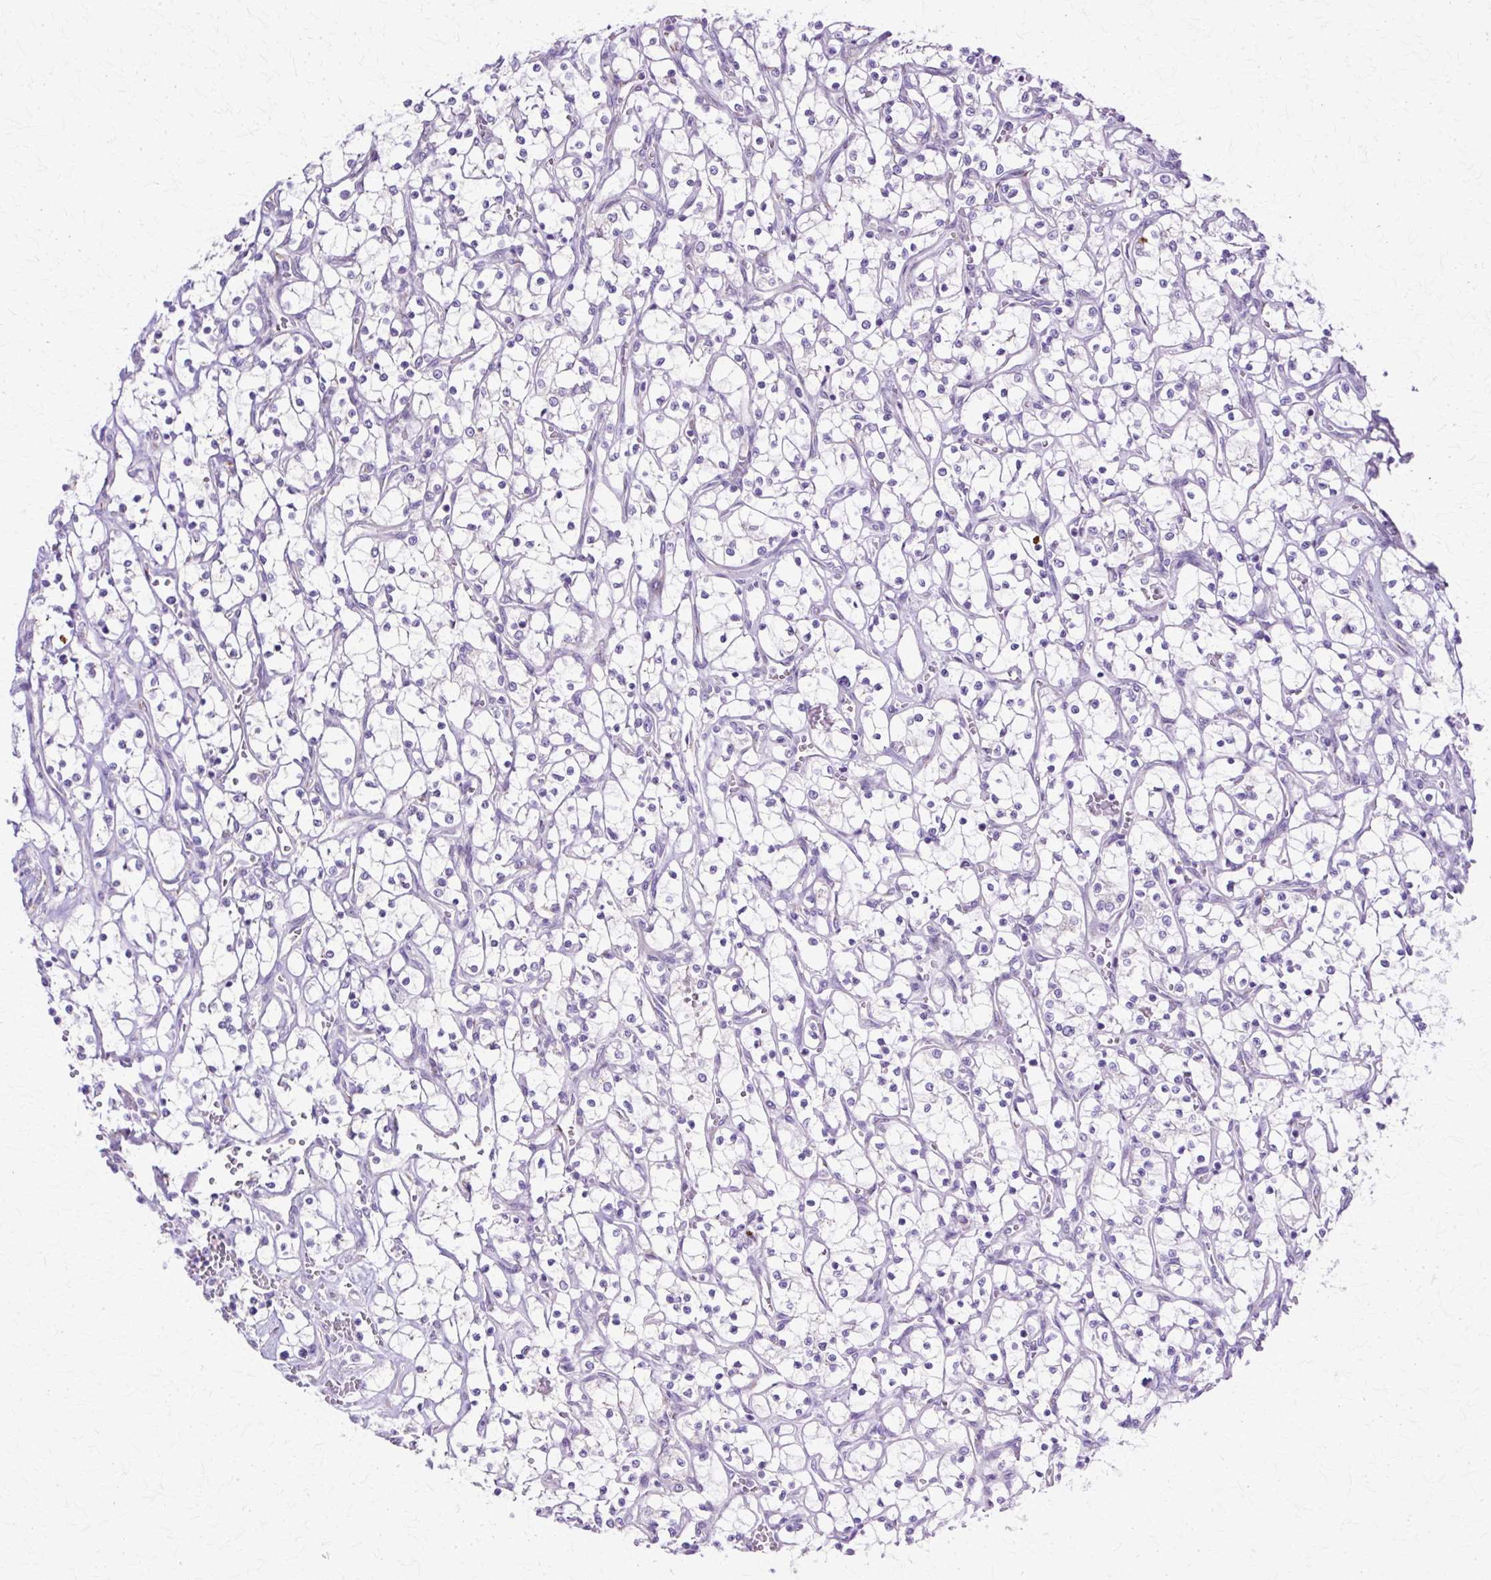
{"staining": {"intensity": "negative", "quantity": "none", "location": "none"}, "tissue": "renal cancer", "cell_type": "Tumor cells", "image_type": "cancer", "snomed": [{"axis": "morphology", "description": "Adenocarcinoma, NOS"}, {"axis": "topography", "description": "Kidney"}], "caption": "This histopathology image is of adenocarcinoma (renal) stained with immunohistochemistry to label a protein in brown with the nuclei are counter-stained blue. There is no positivity in tumor cells.", "gene": "TBC1D3G", "patient": {"sex": "female", "age": 69}}